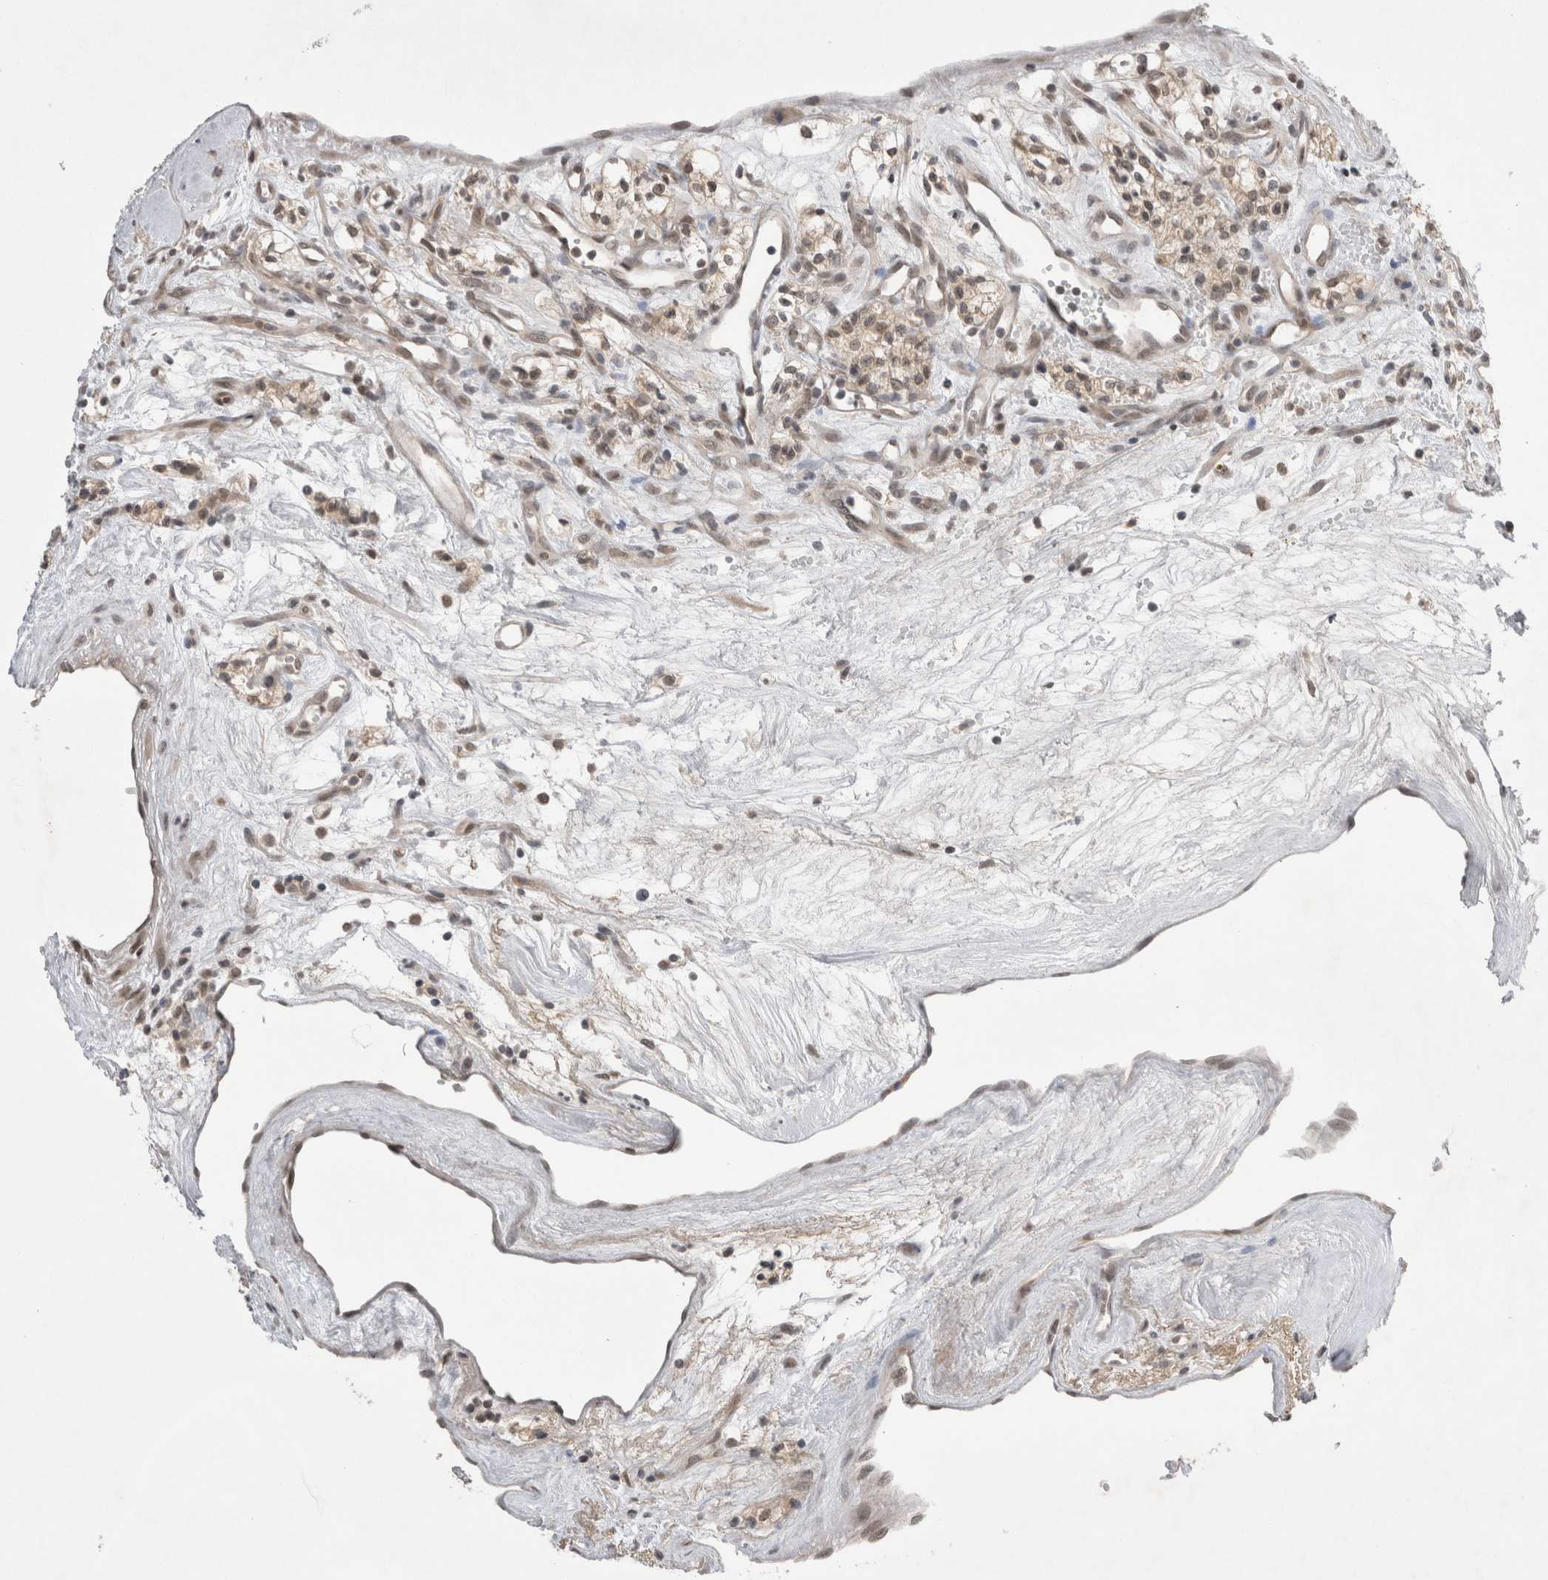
{"staining": {"intensity": "weak", "quantity": "<25%", "location": "cytoplasmic/membranous,nuclear"}, "tissue": "renal cancer", "cell_type": "Tumor cells", "image_type": "cancer", "snomed": [{"axis": "morphology", "description": "Adenocarcinoma, NOS"}, {"axis": "topography", "description": "Kidney"}], "caption": "Renal cancer (adenocarcinoma) was stained to show a protein in brown. There is no significant positivity in tumor cells.", "gene": "ZNF341", "patient": {"sex": "male", "age": 59}}